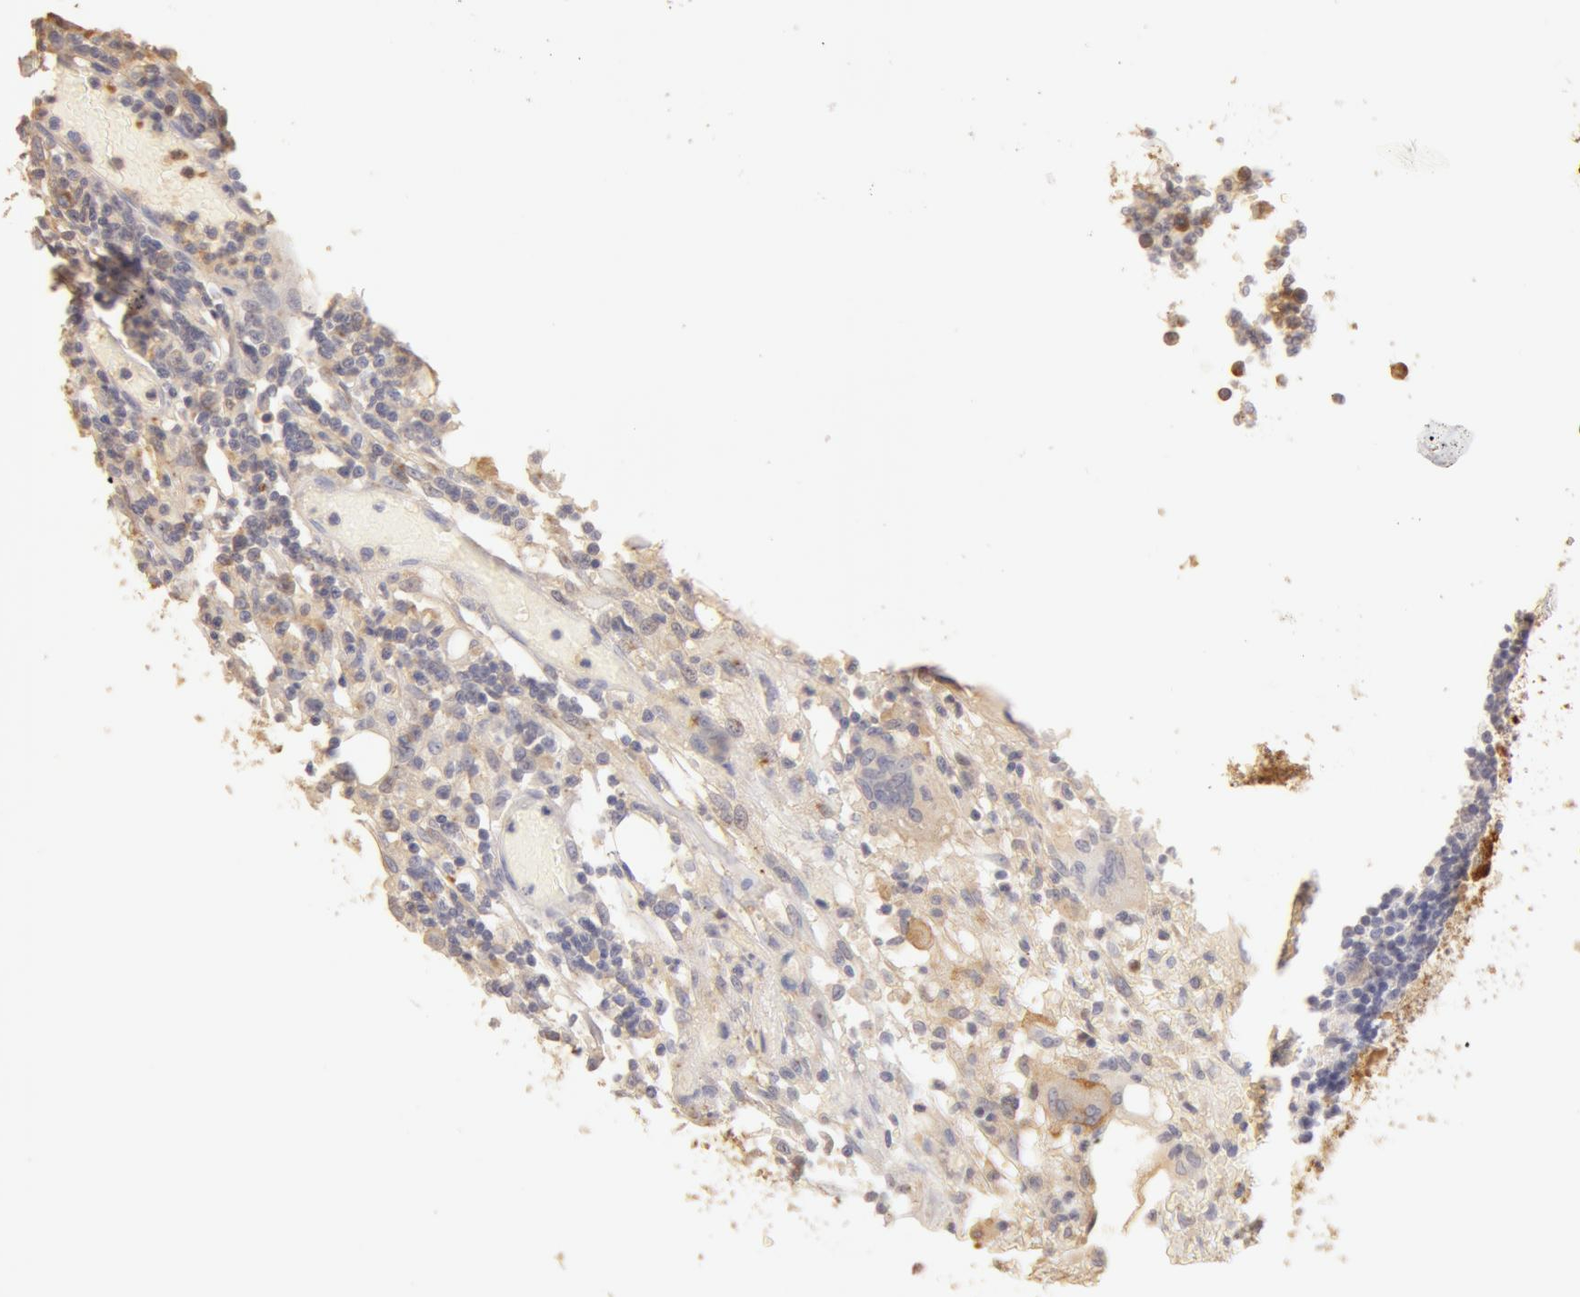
{"staining": {"intensity": "weak", "quantity": "<25%", "location": "cytoplasmic/membranous"}, "tissue": "lymphoma", "cell_type": "Tumor cells", "image_type": "cancer", "snomed": [{"axis": "morphology", "description": "Malignant lymphoma, non-Hodgkin's type, High grade"}, {"axis": "topography", "description": "Colon"}], "caption": "The photomicrograph shows no staining of tumor cells in malignant lymphoma, non-Hodgkin's type (high-grade).", "gene": "TF", "patient": {"sex": "male", "age": 82}}